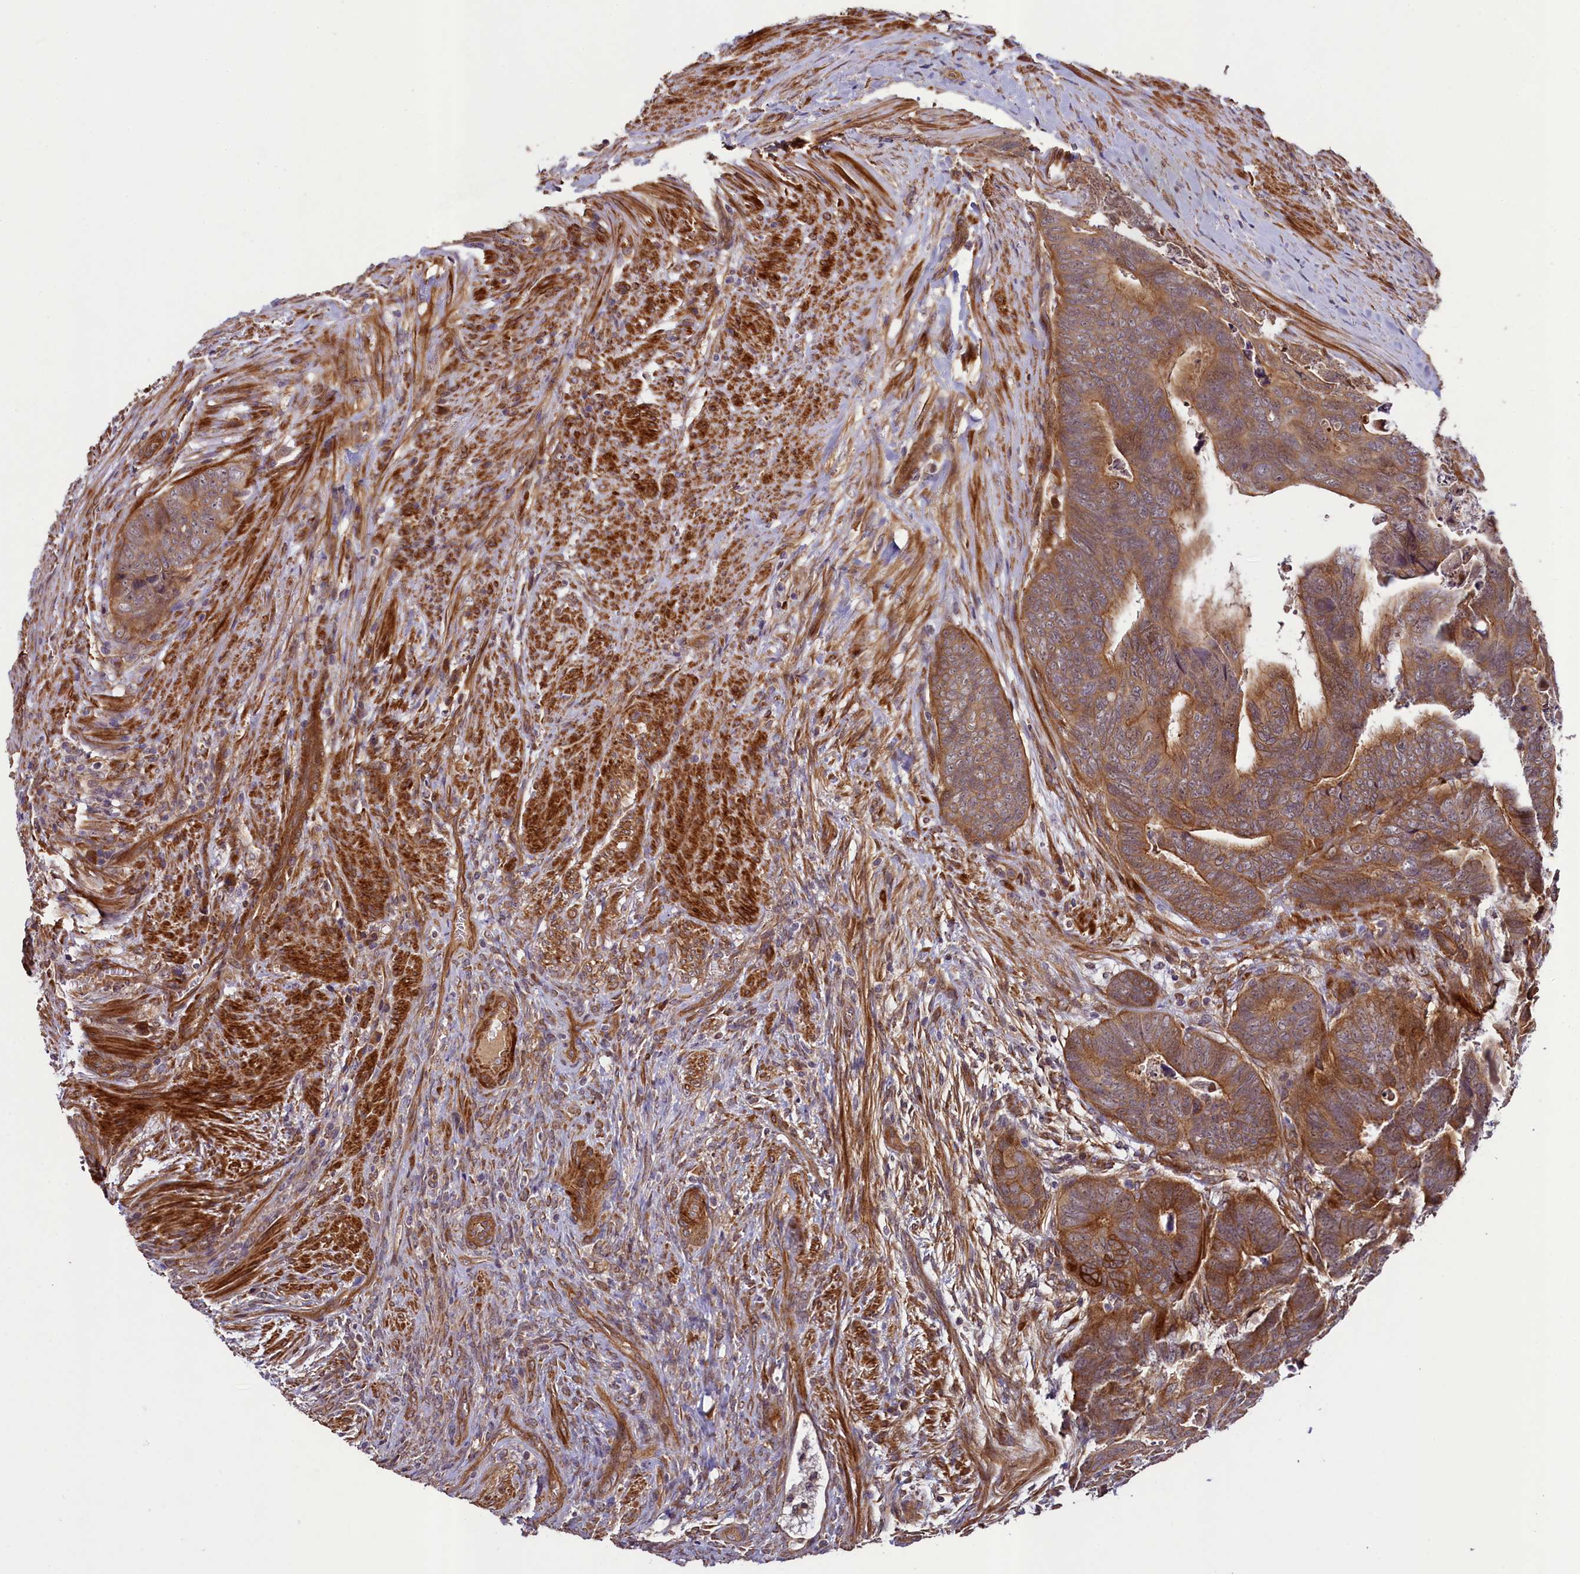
{"staining": {"intensity": "moderate", "quantity": ">75%", "location": "cytoplasmic/membranous"}, "tissue": "colorectal cancer", "cell_type": "Tumor cells", "image_type": "cancer", "snomed": [{"axis": "morphology", "description": "Adenocarcinoma, NOS"}, {"axis": "topography", "description": "Rectum"}], "caption": "DAB (3,3'-diaminobenzidine) immunohistochemical staining of colorectal cancer (adenocarcinoma) demonstrates moderate cytoplasmic/membranous protein staining in approximately >75% of tumor cells.", "gene": "CCDC102A", "patient": {"sex": "female", "age": 78}}